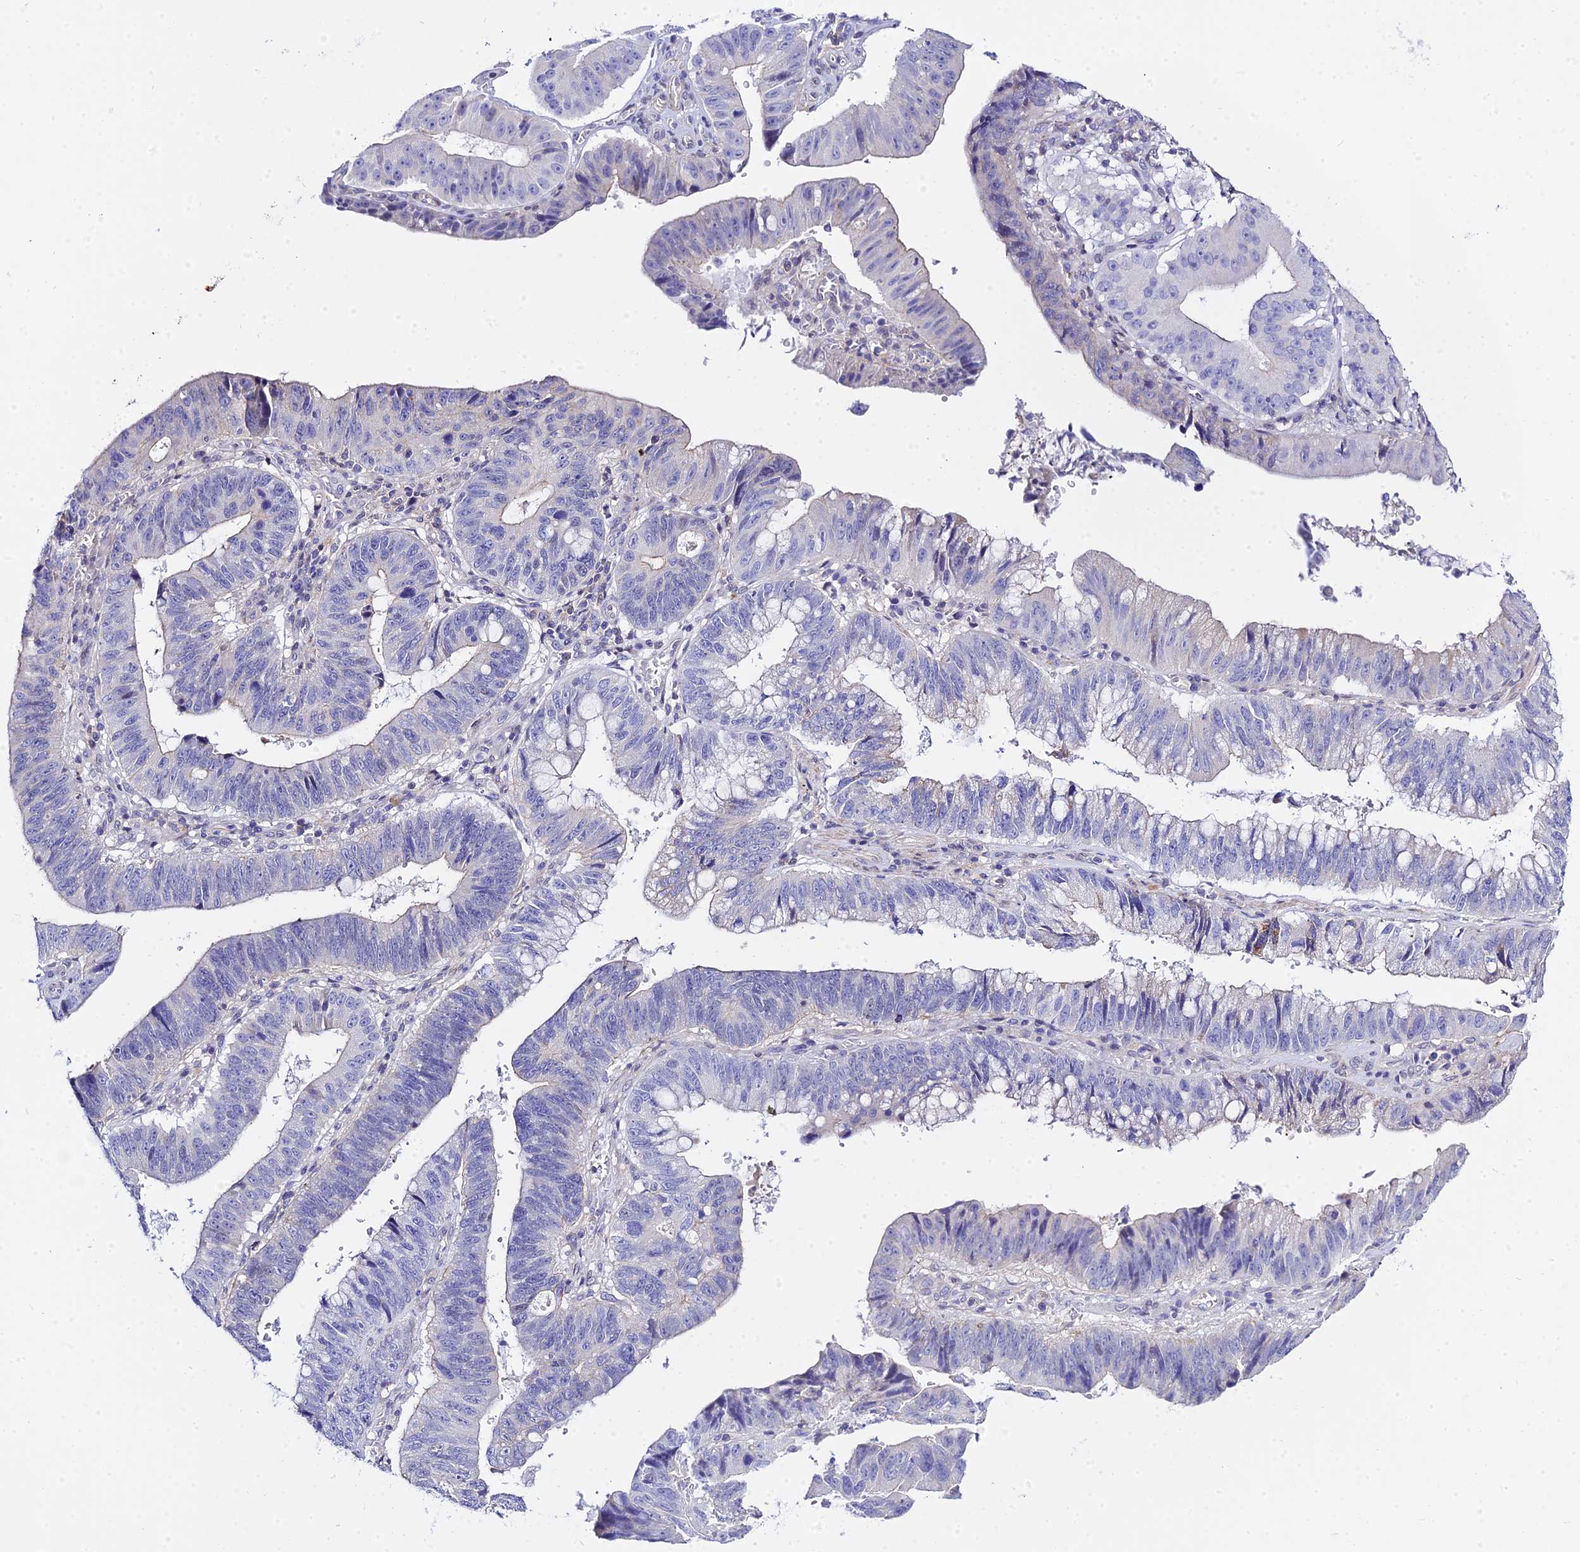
{"staining": {"intensity": "negative", "quantity": "none", "location": "none"}, "tissue": "stomach cancer", "cell_type": "Tumor cells", "image_type": "cancer", "snomed": [{"axis": "morphology", "description": "Adenocarcinoma, NOS"}, {"axis": "topography", "description": "Stomach"}], "caption": "Tumor cells are negative for protein expression in human stomach adenocarcinoma.", "gene": "ZNF628", "patient": {"sex": "male", "age": 59}}